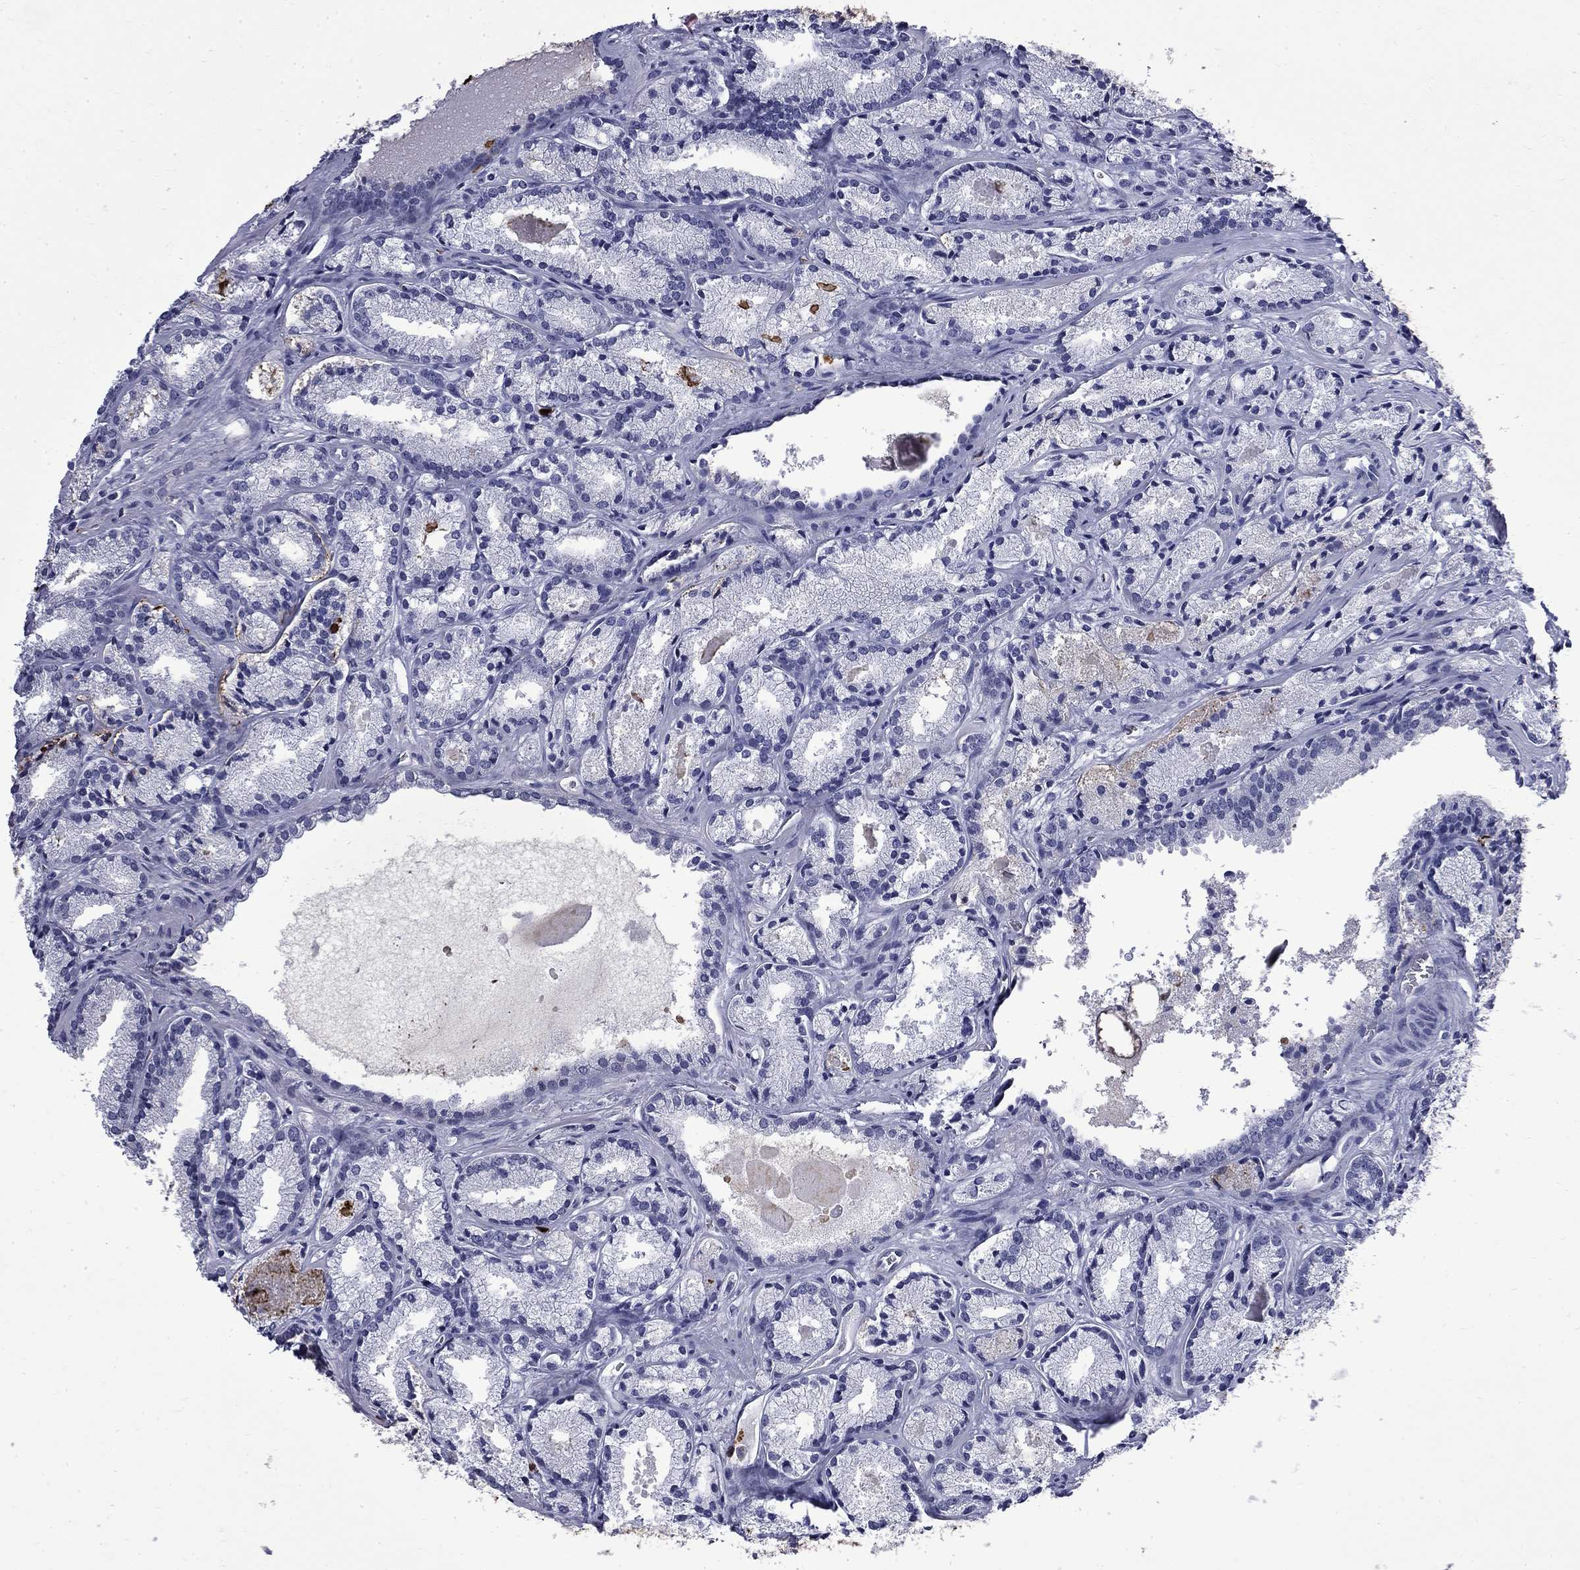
{"staining": {"intensity": "negative", "quantity": "none", "location": "none"}, "tissue": "prostate cancer", "cell_type": "Tumor cells", "image_type": "cancer", "snomed": [{"axis": "morphology", "description": "Adenocarcinoma, NOS"}, {"axis": "morphology", "description": "Adenocarcinoma, High grade"}, {"axis": "topography", "description": "Prostate"}], "caption": "Immunohistochemical staining of prostate cancer (high-grade adenocarcinoma) shows no significant staining in tumor cells. (Stains: DAB (3,3'-diaminobenzidine) immunohistochemistry with hematoxylin counter stain, Microscopy: brightfield microscopy at high magnification).", "gene": "TRIM29", "patient": {"sex": "male", "age": 70}}